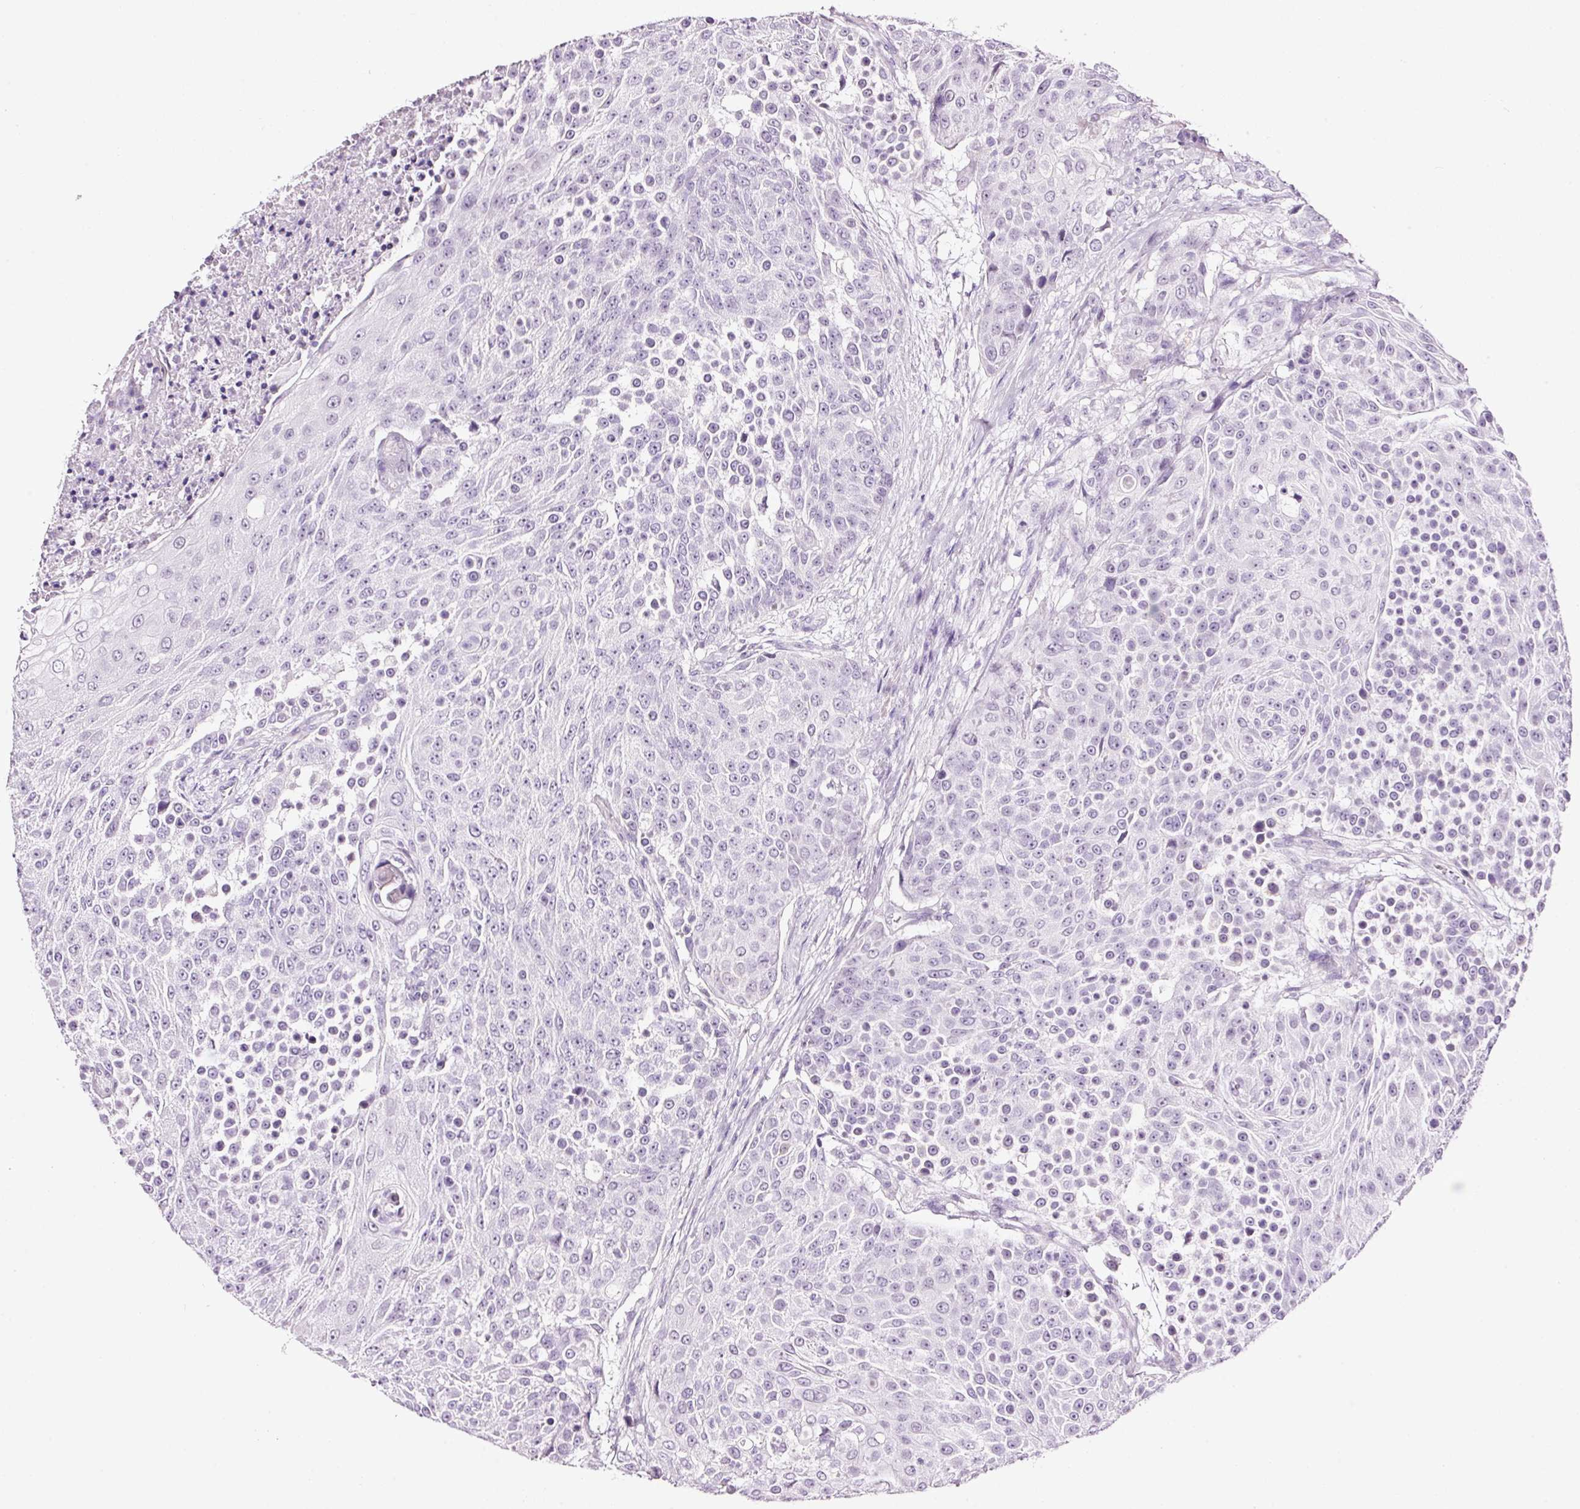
{"staining": {"intensity": "negative", "quantity": "none", "location": "none"}, "tissue": "urothelial cancer", "cell_type": "Tumor cells", "image_type": "cancer", "snomed": [{"axis": "morphology", "description": "Urothelial carcinoma, High grade"}, {"axis": "topography", "description": "Urinary bladder"}], "caption": "Immunohistochemical staining of urothelial cancer demonstrates no significant expression in tumor cells.", "gene": "RTF2", "patient": {"sex": "female", "age": 63}}